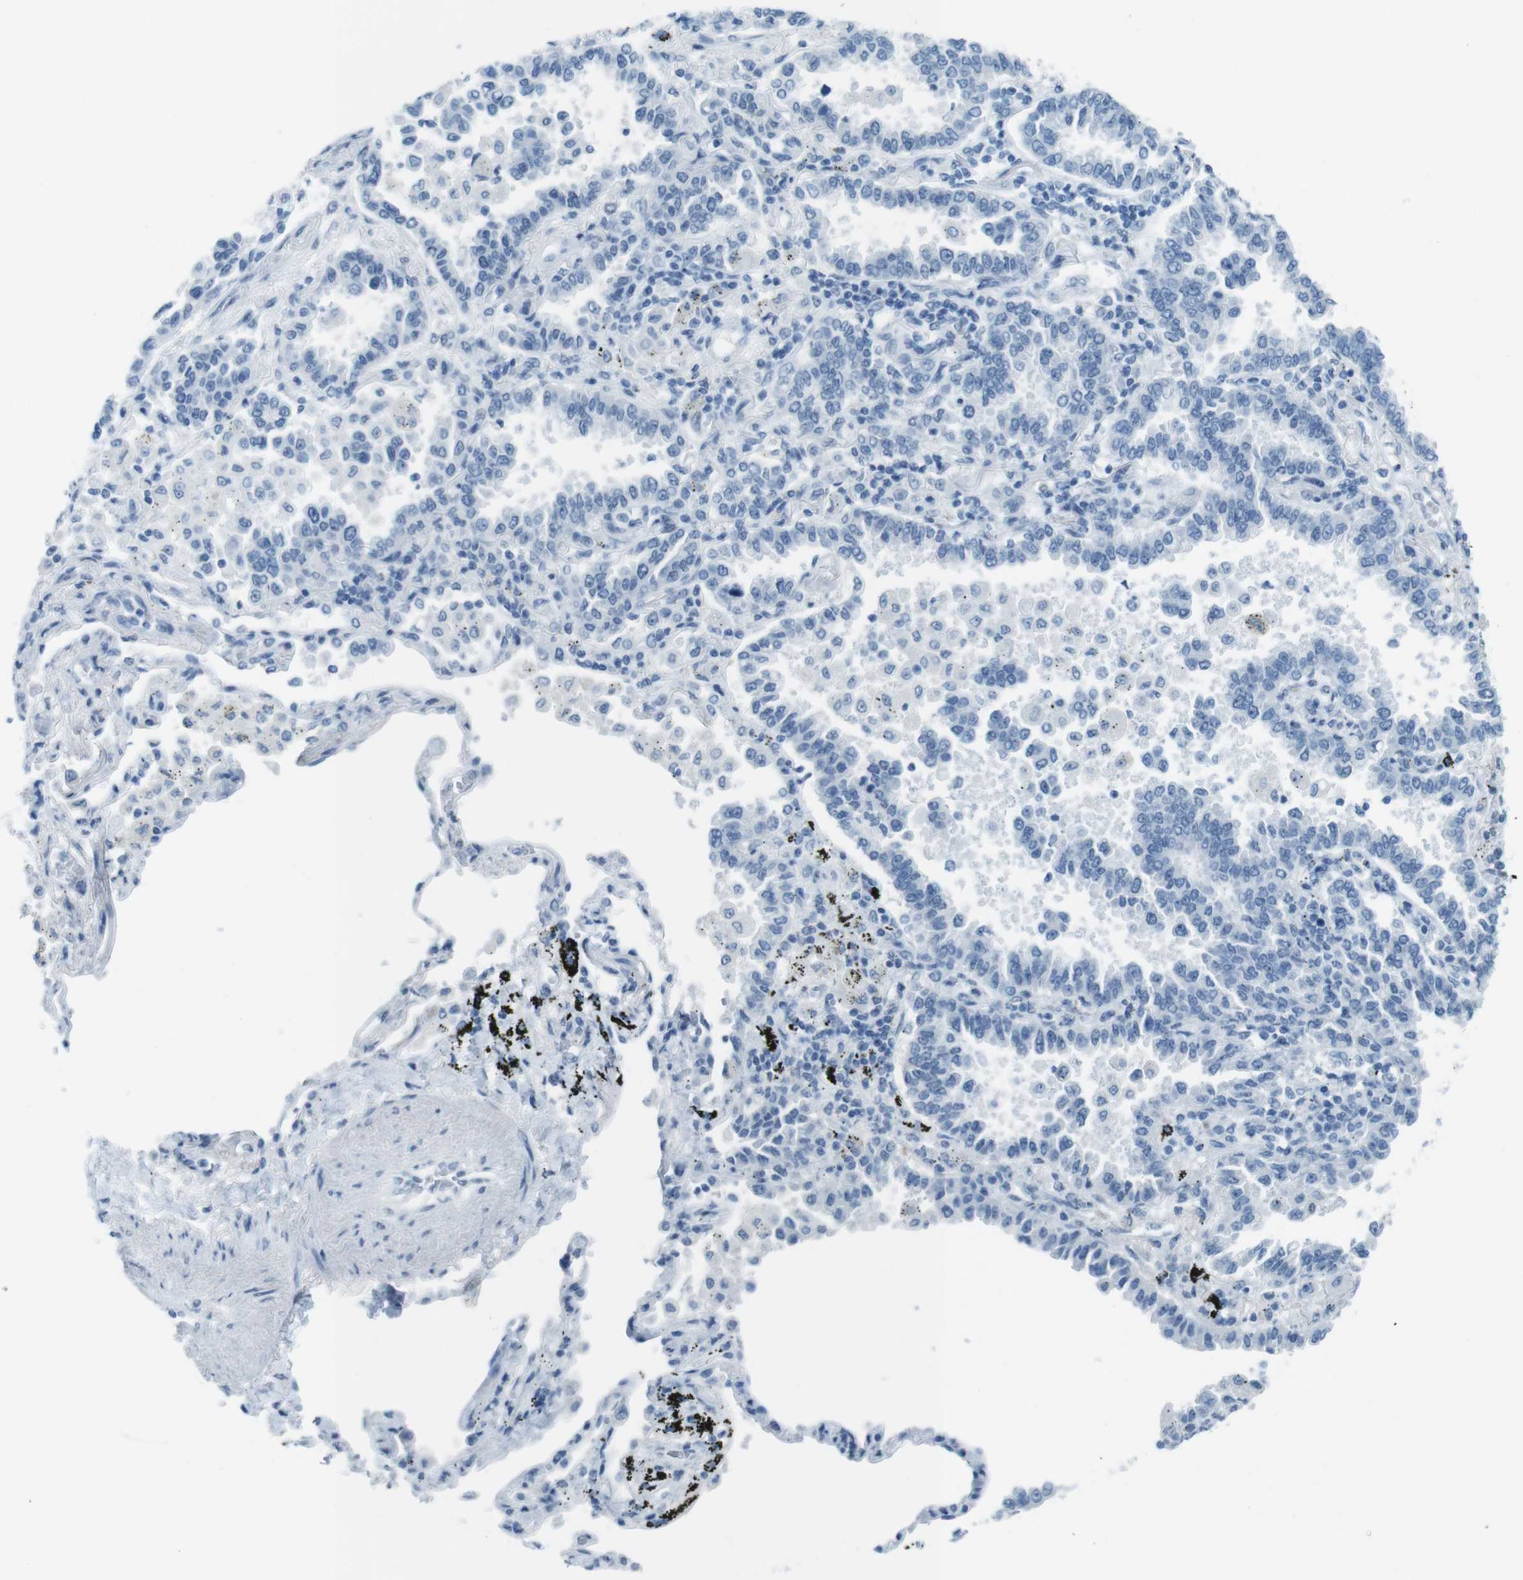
{"staining": {"intensity": "negative", "quantity": "none", "location": "none"}, "tissue": "lung cancer", "cell_type": "Tumor cells", "image_type": "cancer", "snomed": [{"axis": "morphology", "description": "Normal tissue, NOS"}, {"axis": "morphology", "description": "Adenocarcinoma, NOS"}, {"axis": "topography", "description": "Lung"}], "caption": "High magnification brightfield microscopy of lung cancer stained with DAB (brown) and counterstained with hematoxylin (blue): tumor cells show no significant positivity.", "gene": "TMEM207", "patient": {"sex": "male", "age": 59}}